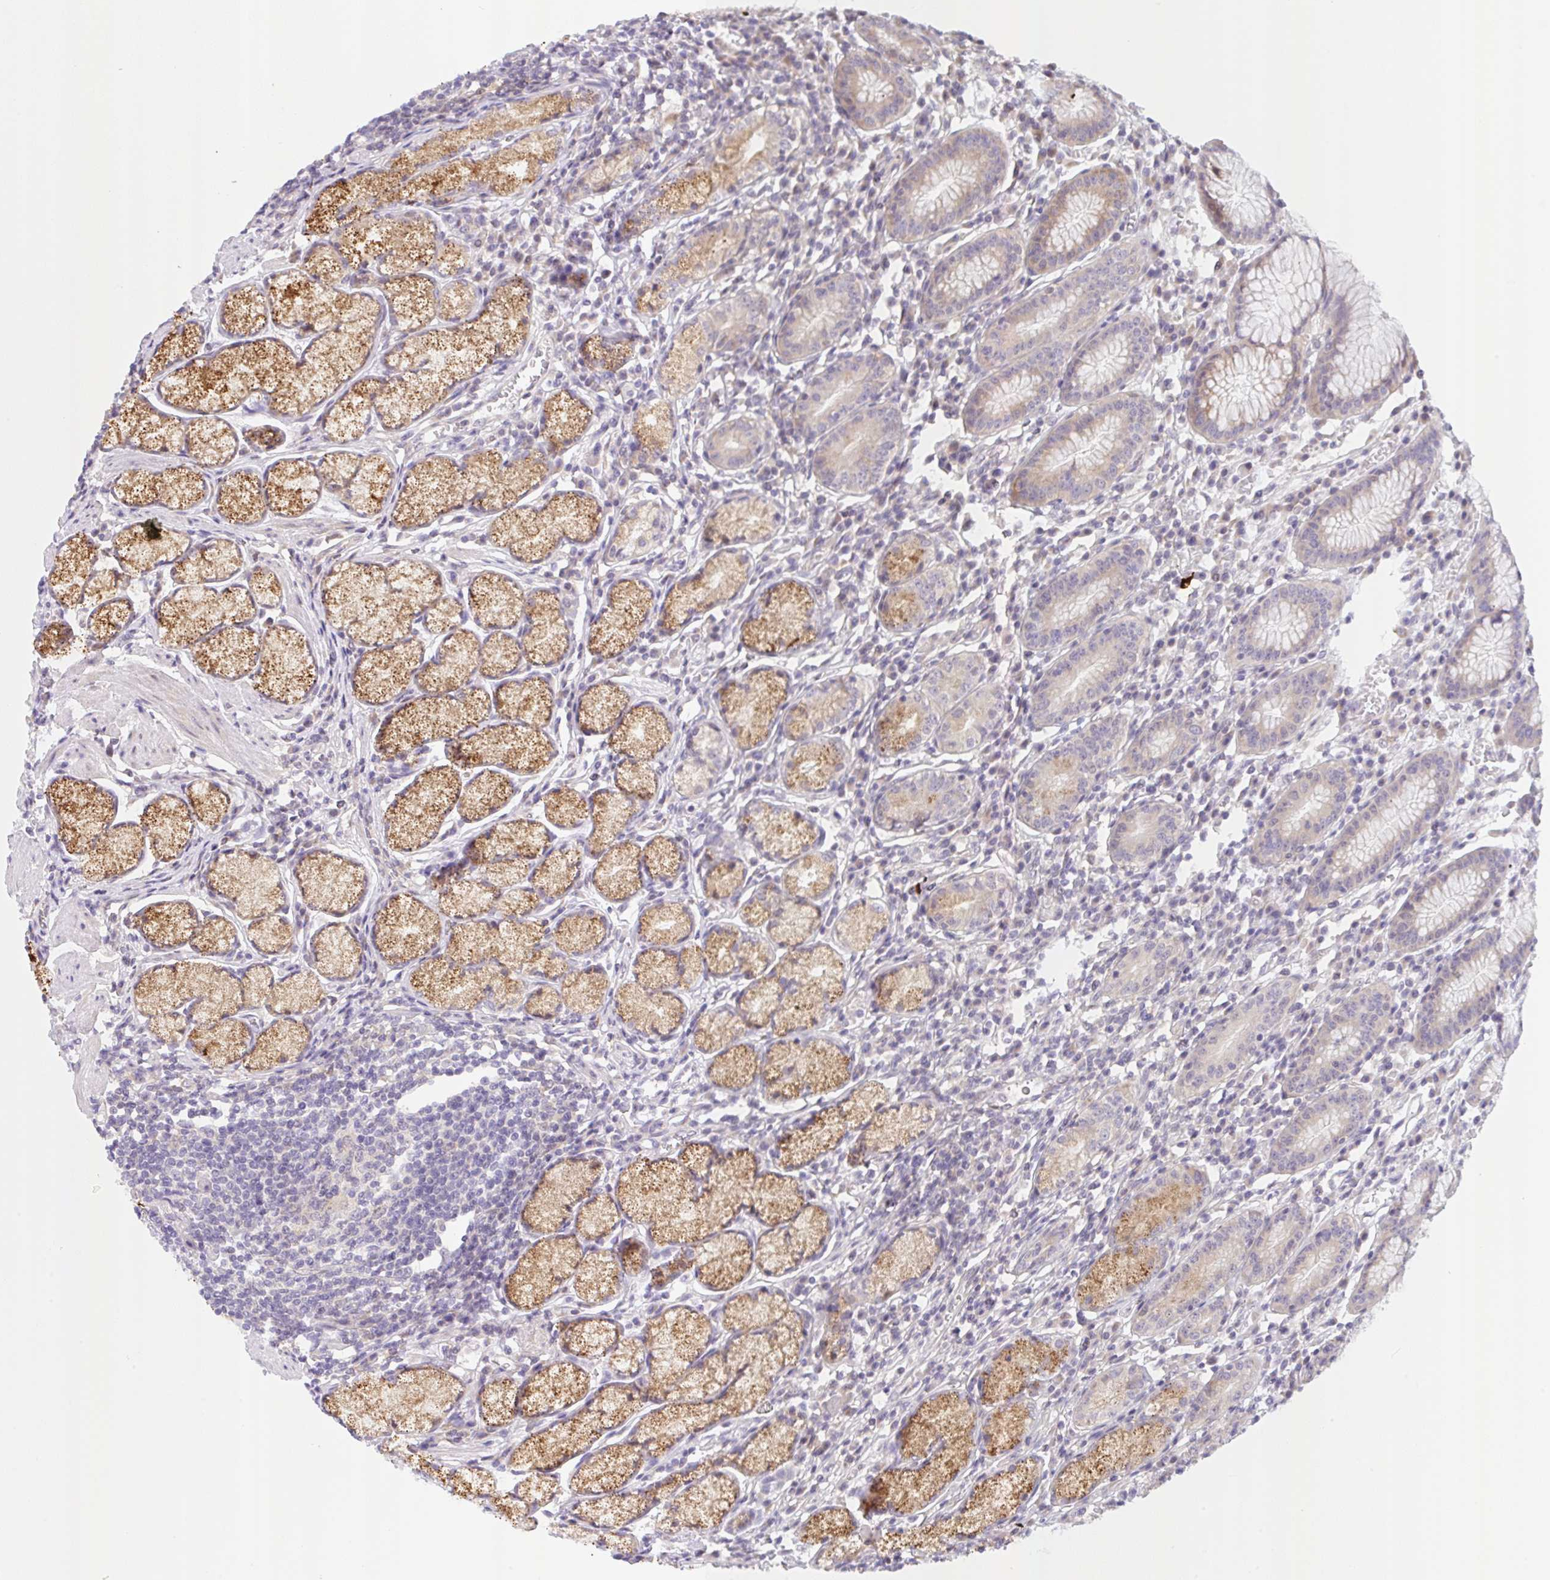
{"staining": {"intensity": "moderate", "quantity": "25%-75%", "location": "cytoplasmic/membranous"}, "tissue": "stomach", "cell_type": "Glandular cells", "image_type": "normal", "snomed": [{"axis": "morphology", "description": "Normal tissue, NOS"}, {"axis": "topography", "description": "Stomach"}], "caption": "Moderate cytoplasmic/membranous positivity is present in about 25%-75% of glandular cells in benign stomach.", "gene": "TBPL2", "patient": {"sex": "male", "age": 55}}